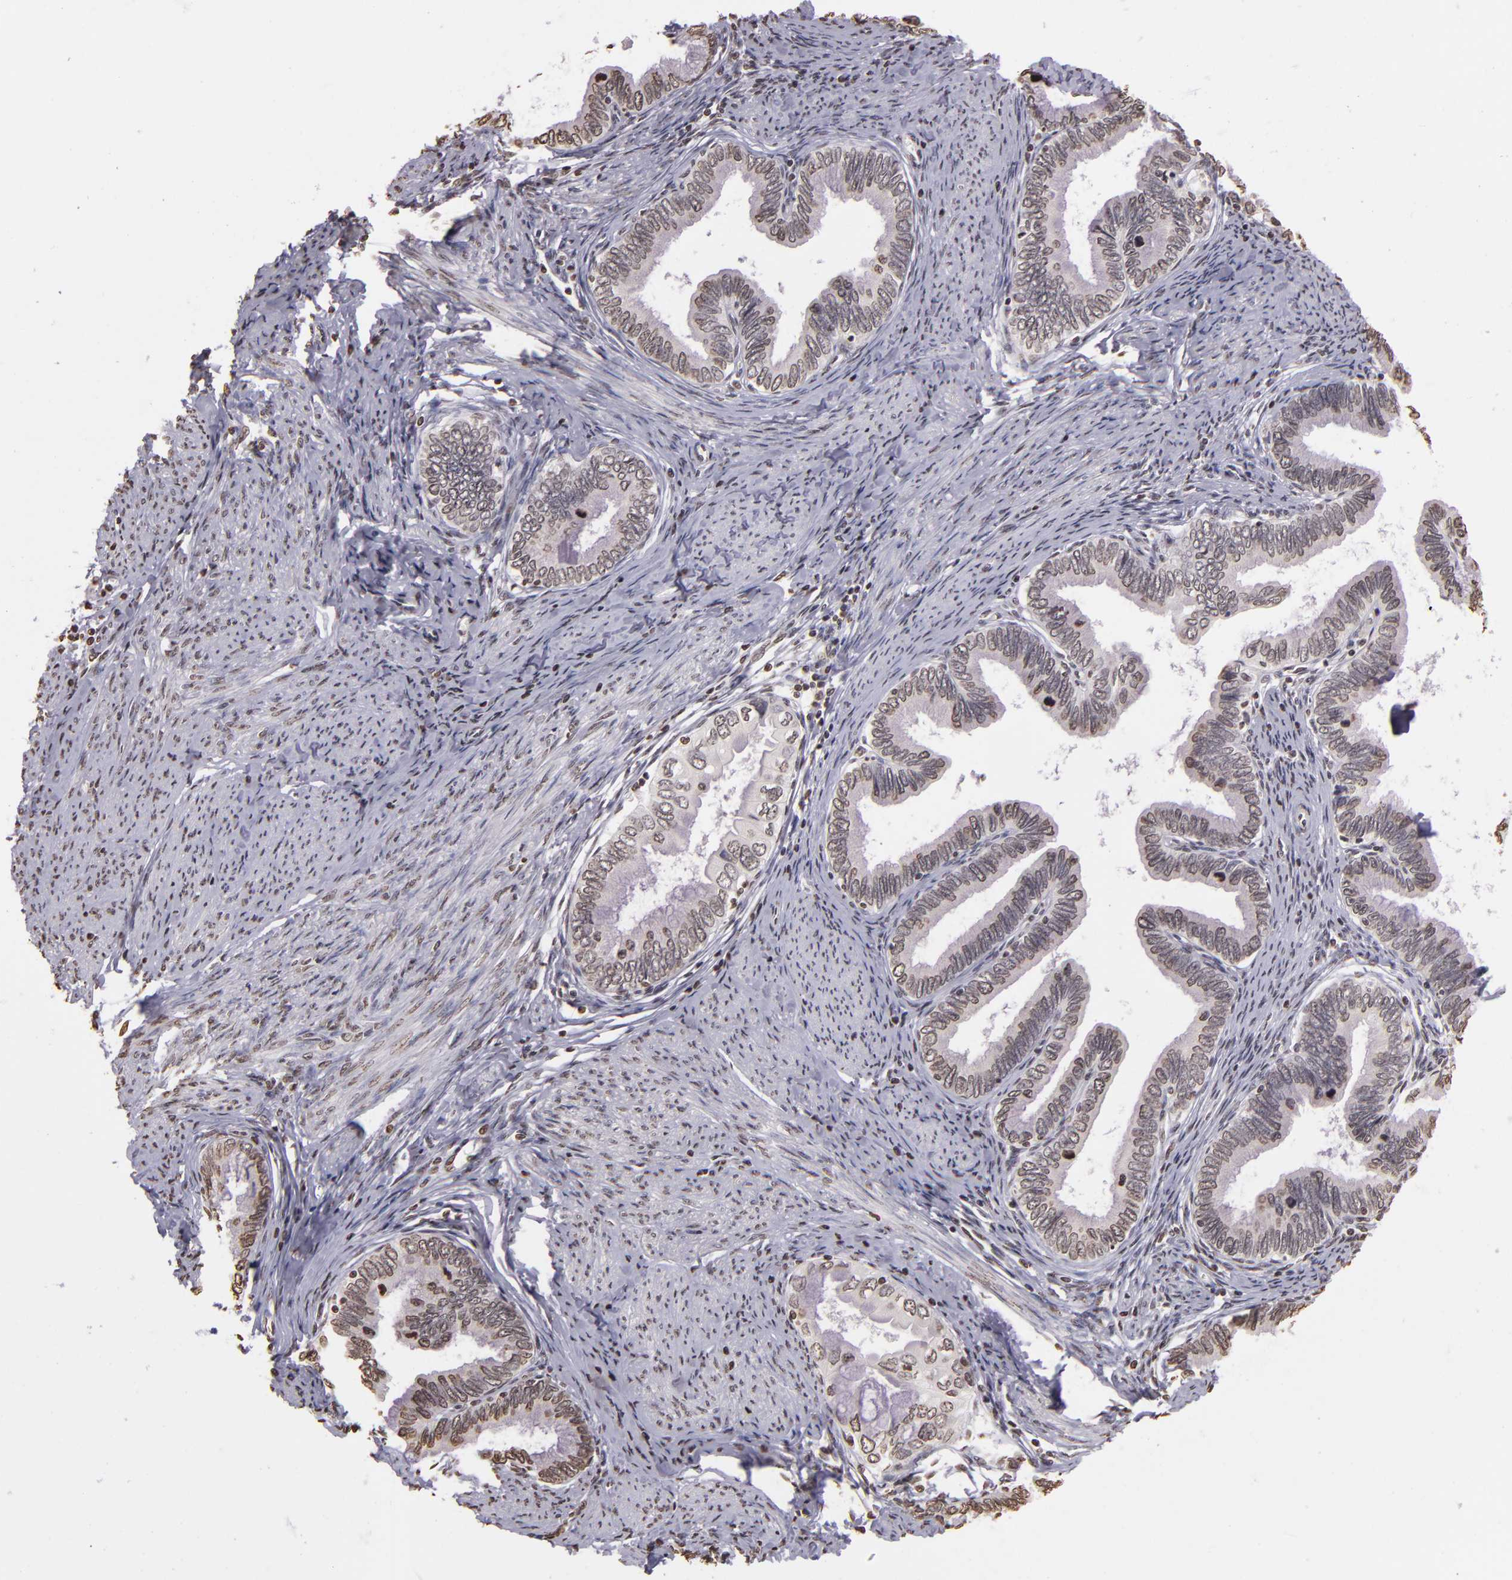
{"staining": {"intensity": "weak", "quantity": ">75%", "location": "nuclear"}, "tissue": "cervical cancer", "cell_type": "Tumor cells", "image_type": "cancer", "snomed": [{"axis": "morphology", "description": "Adenocarcinoma, NOS"}, {"axis": "topography", "description": "Cervix"}], "caption": "Immunohistochemical staining of cervical adenocarcinoma displays weak nuclear protein positivity in about >75% of tumor cells.", "gene": "THRB", "patient": {"sex": "female", "age": 49}}